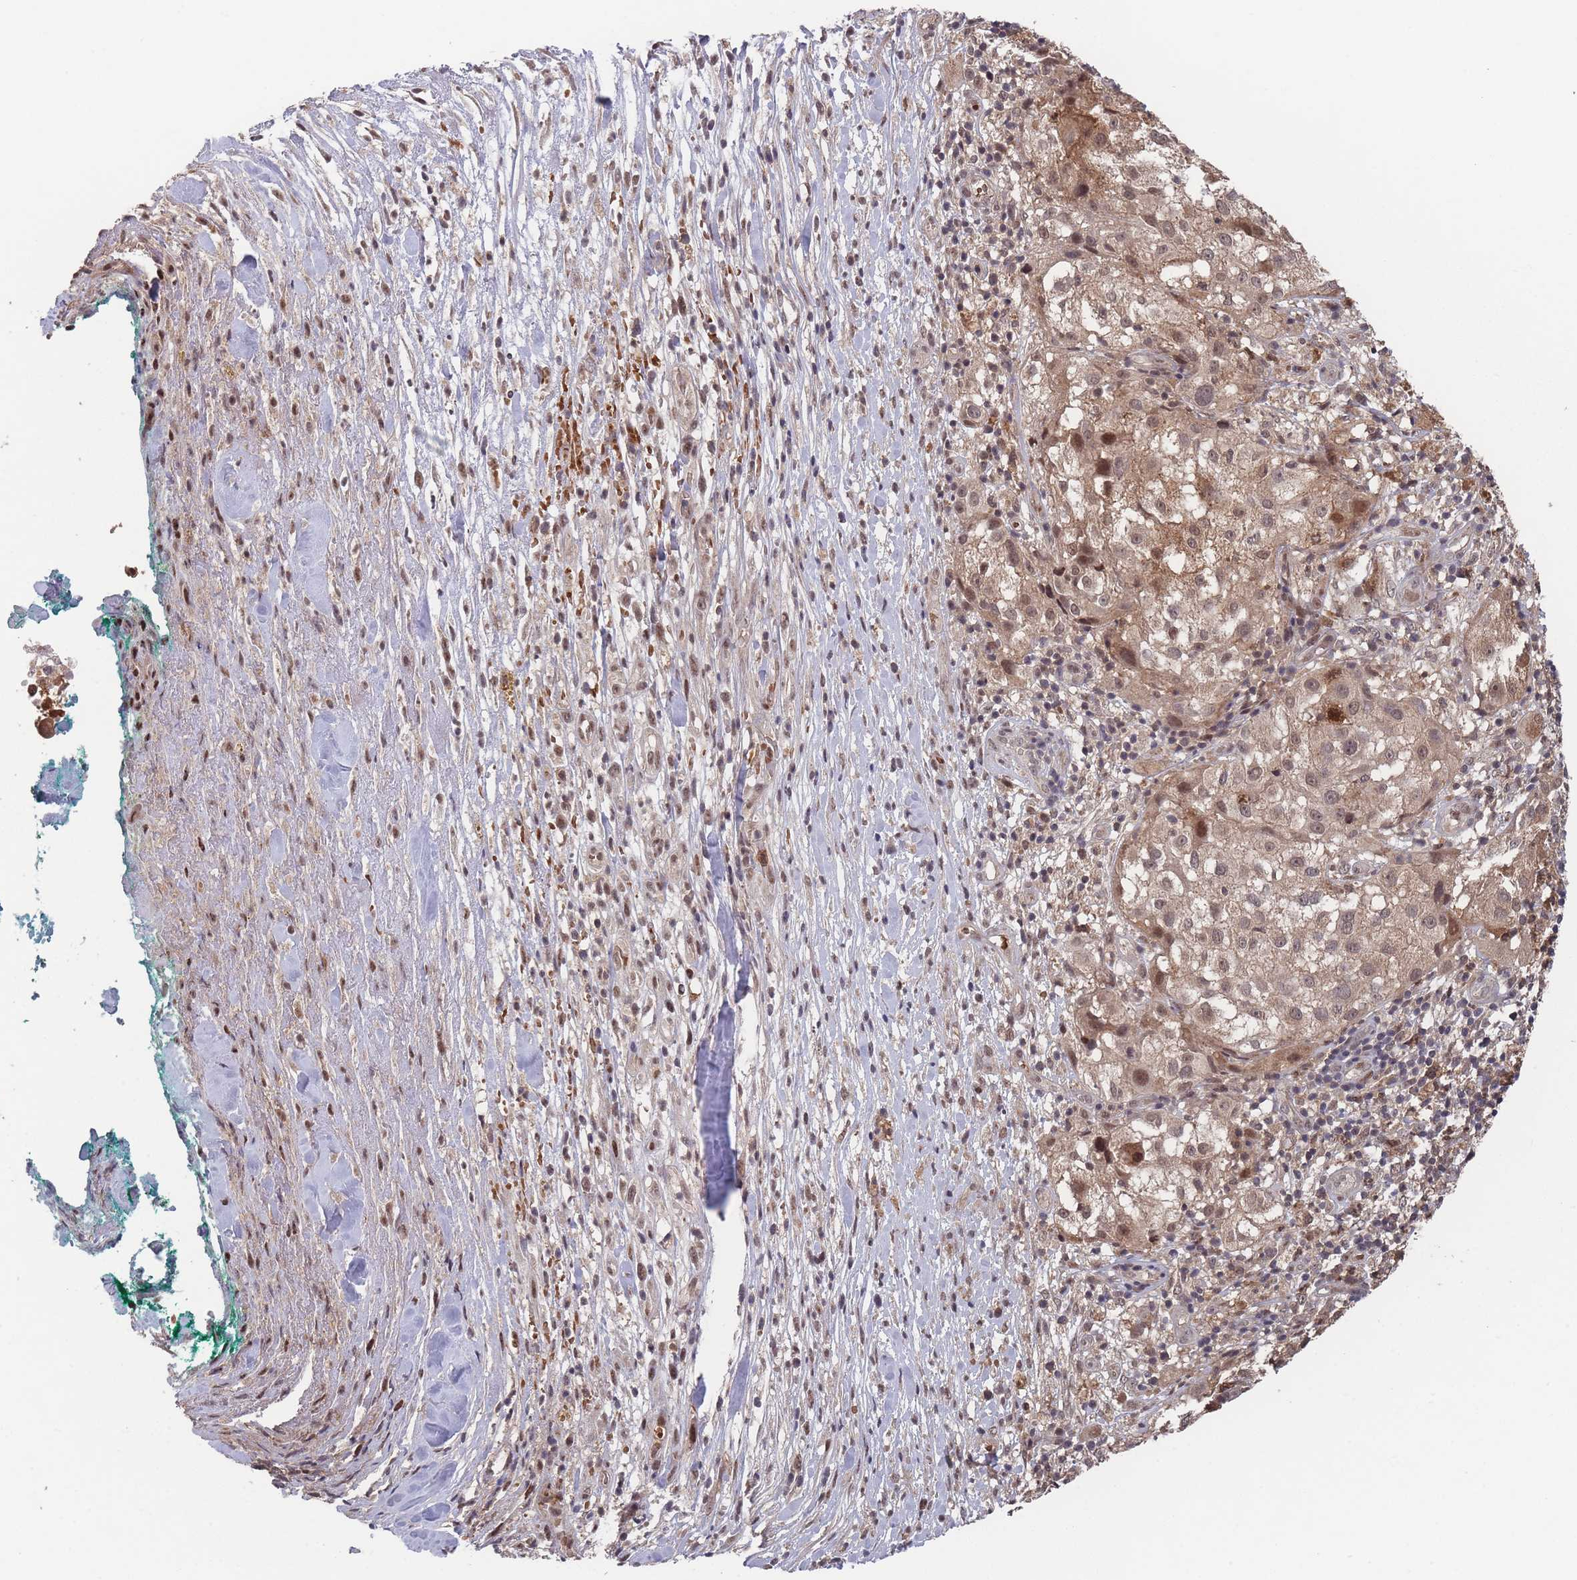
{"staining": {"intensity": "moderate", "quantity": ">75%", "location": "cytoplasmic/membranous,nuclear"}, "tissue": "melanoma", "cell_type": "Tumor cells", "image_type": "cancer", "snomed": [{"axis": "morphology", "description": "Normal morphology"}, {"axis": "morphology", "description": "Malignant melanoma, NOS"}, {"axis": "topography", "description": "Skin"}], "caption": "Melanoma stained with DAB immunohistochemistry (IHC) displays medium levels of moderate cytoplasmic/membranous and nuclear expression in about >75% of tumor cells.", "gene": "SF3B1", "patient": {"sex": "female", "age": 72}}